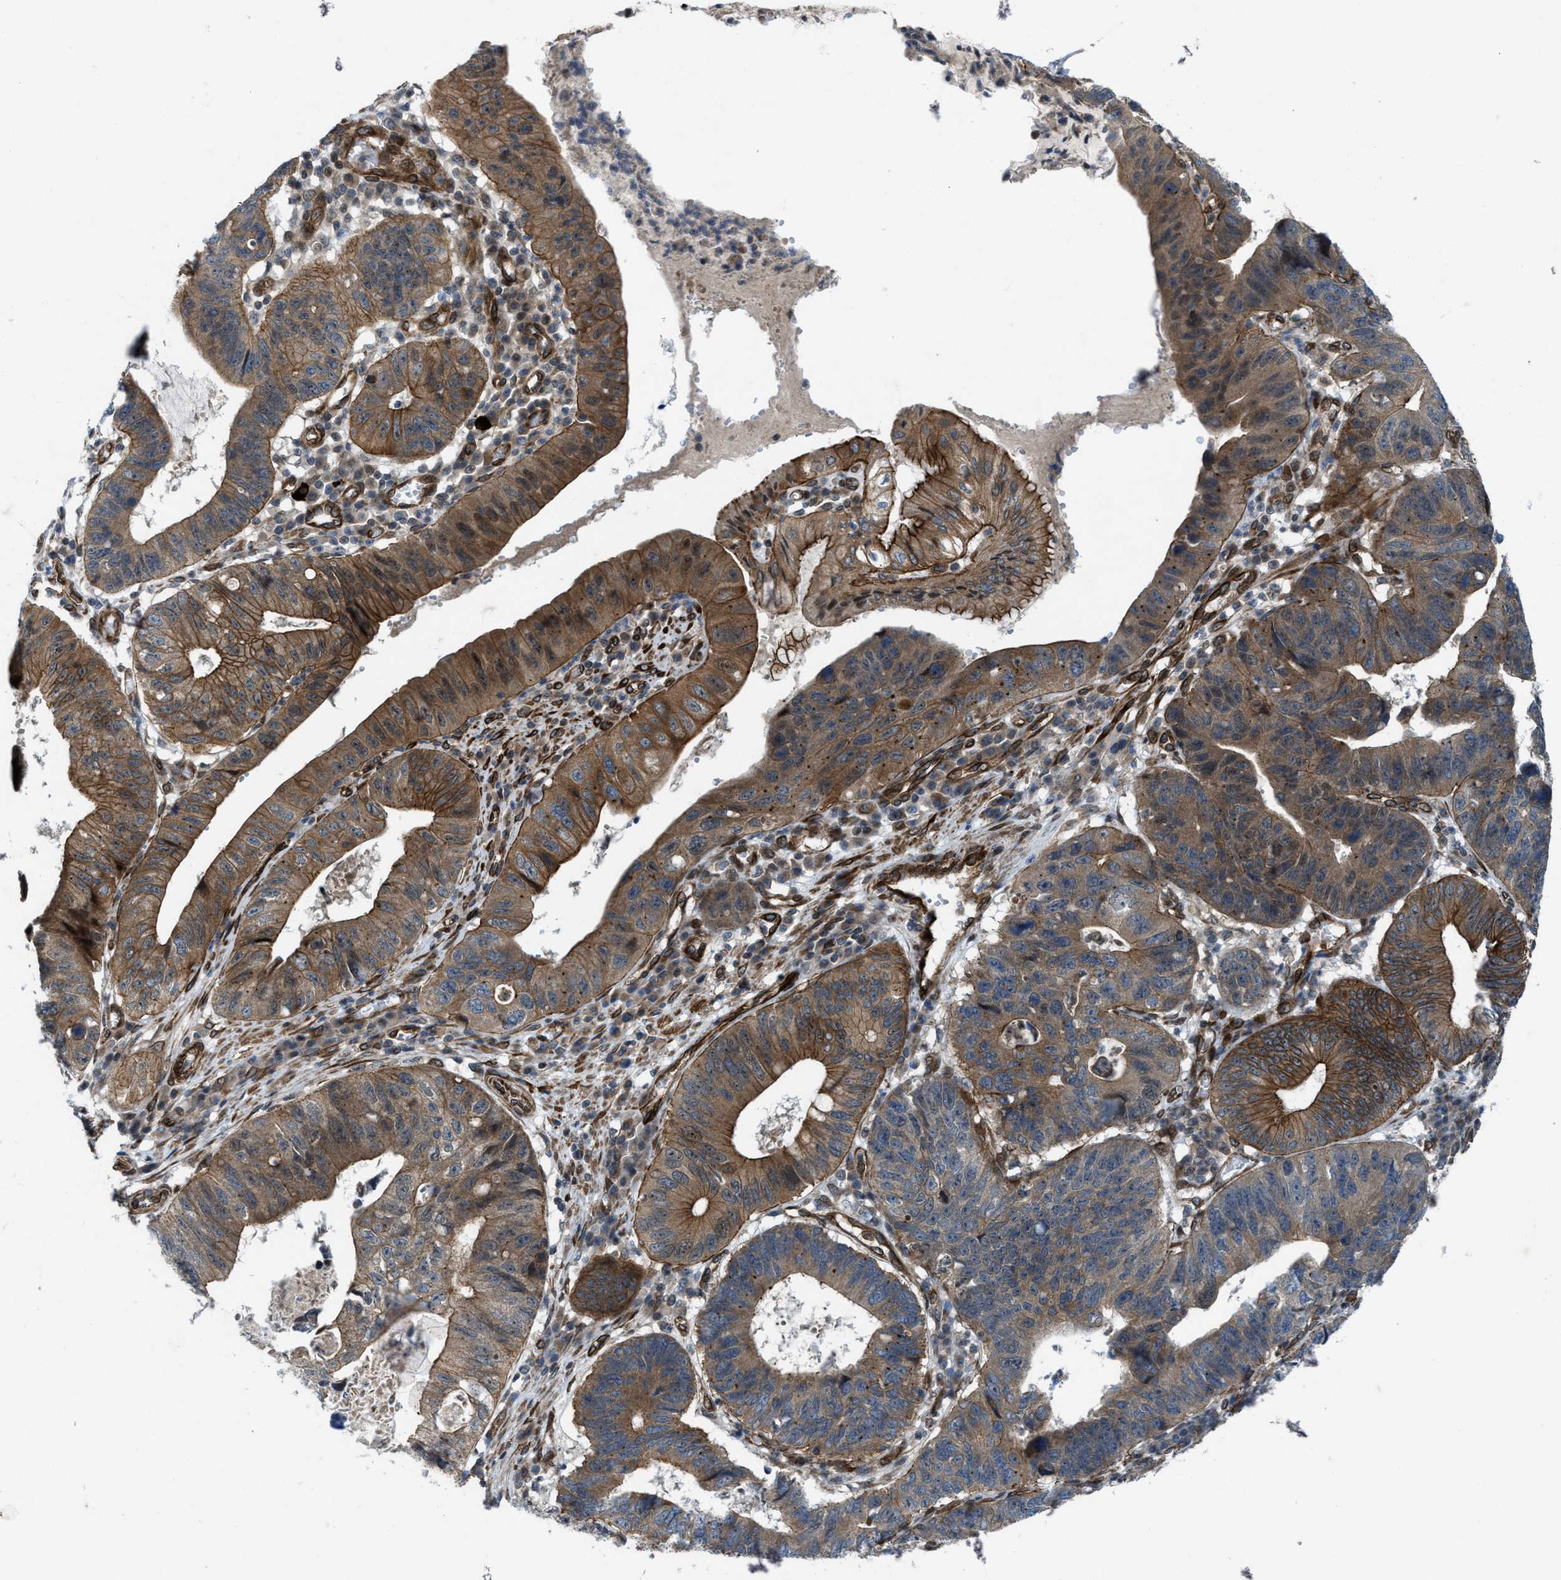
{"staining": {"intensity": "moderate", "quantity": ">75%", "location": "cytoplasmic/membranous"}, "tissue": "stomach cancer", "cell_type": "Tumor cells", "image_type": "cancer", "snomed": [{"axis": "morphology", "description": "Adenocarcinoma, NOS"}, {"axis": "topography", "description": "Stomach"}], "caption": "A medium amount of moderate cytoplasmic/membranous staining is appreciated in about >75% of tumor cells in adenocarcinoma (stomach) tissue.", "gene": "URGCP", "patient": {"sex": "male", "age": 59}}